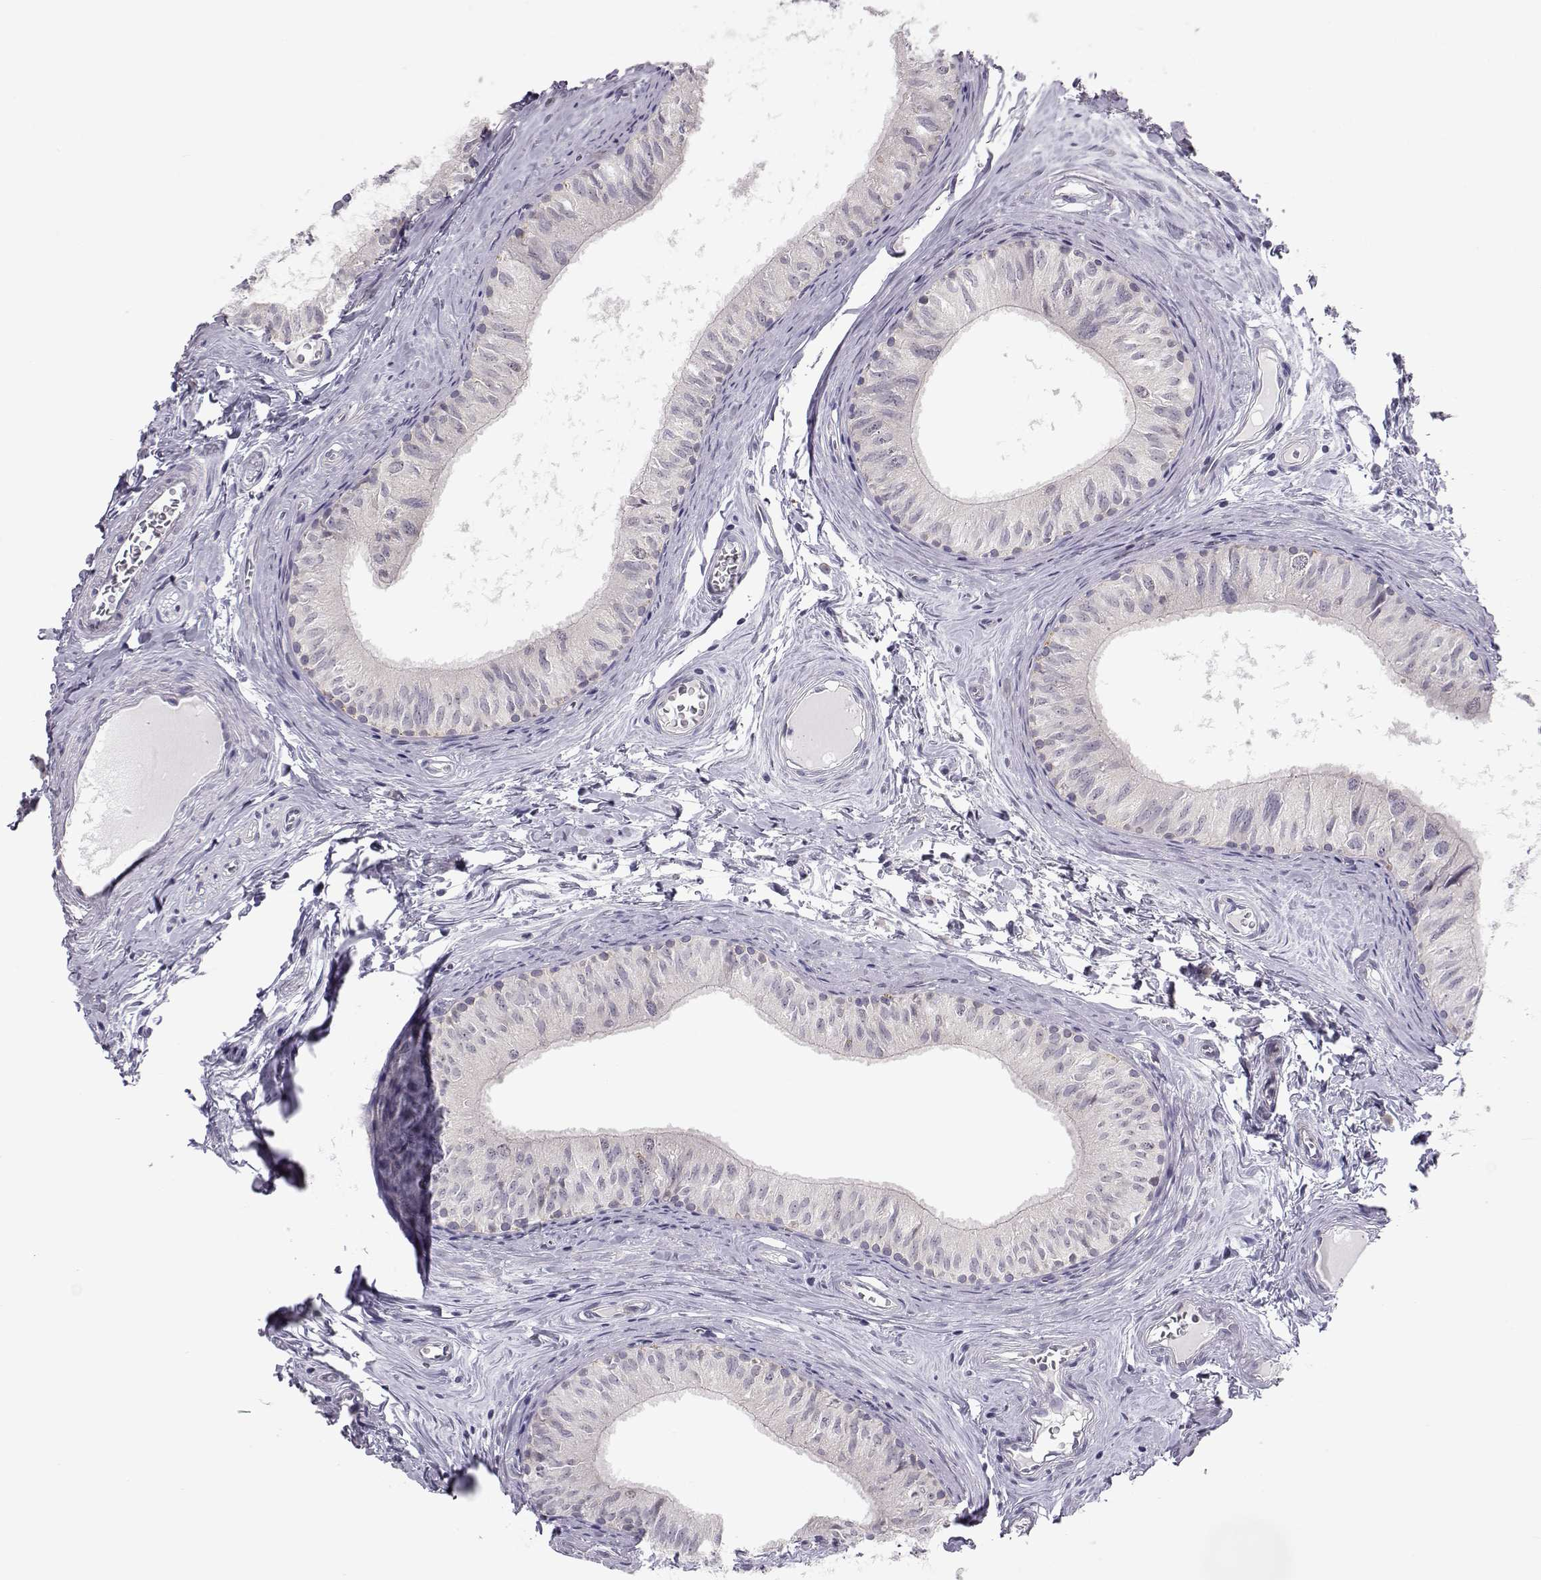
{"staining": {"intensity": "negative", "quantity": "none", "location": "none"}, "tissue": "epididymis", "cell_type": "Glandular cells", "image_type": "normal", "snomed": [{"axis": "morphology", "description": "Normal tissue, NOS"}, {"axis": "topography", "description": "Epididymis"}], "caption": "This is an IHC histopathology image of benign human epididymis. There is no positivity in glandular cells.", "gene": "NPVF", "patient": {"sex": "male", "age": 52}}